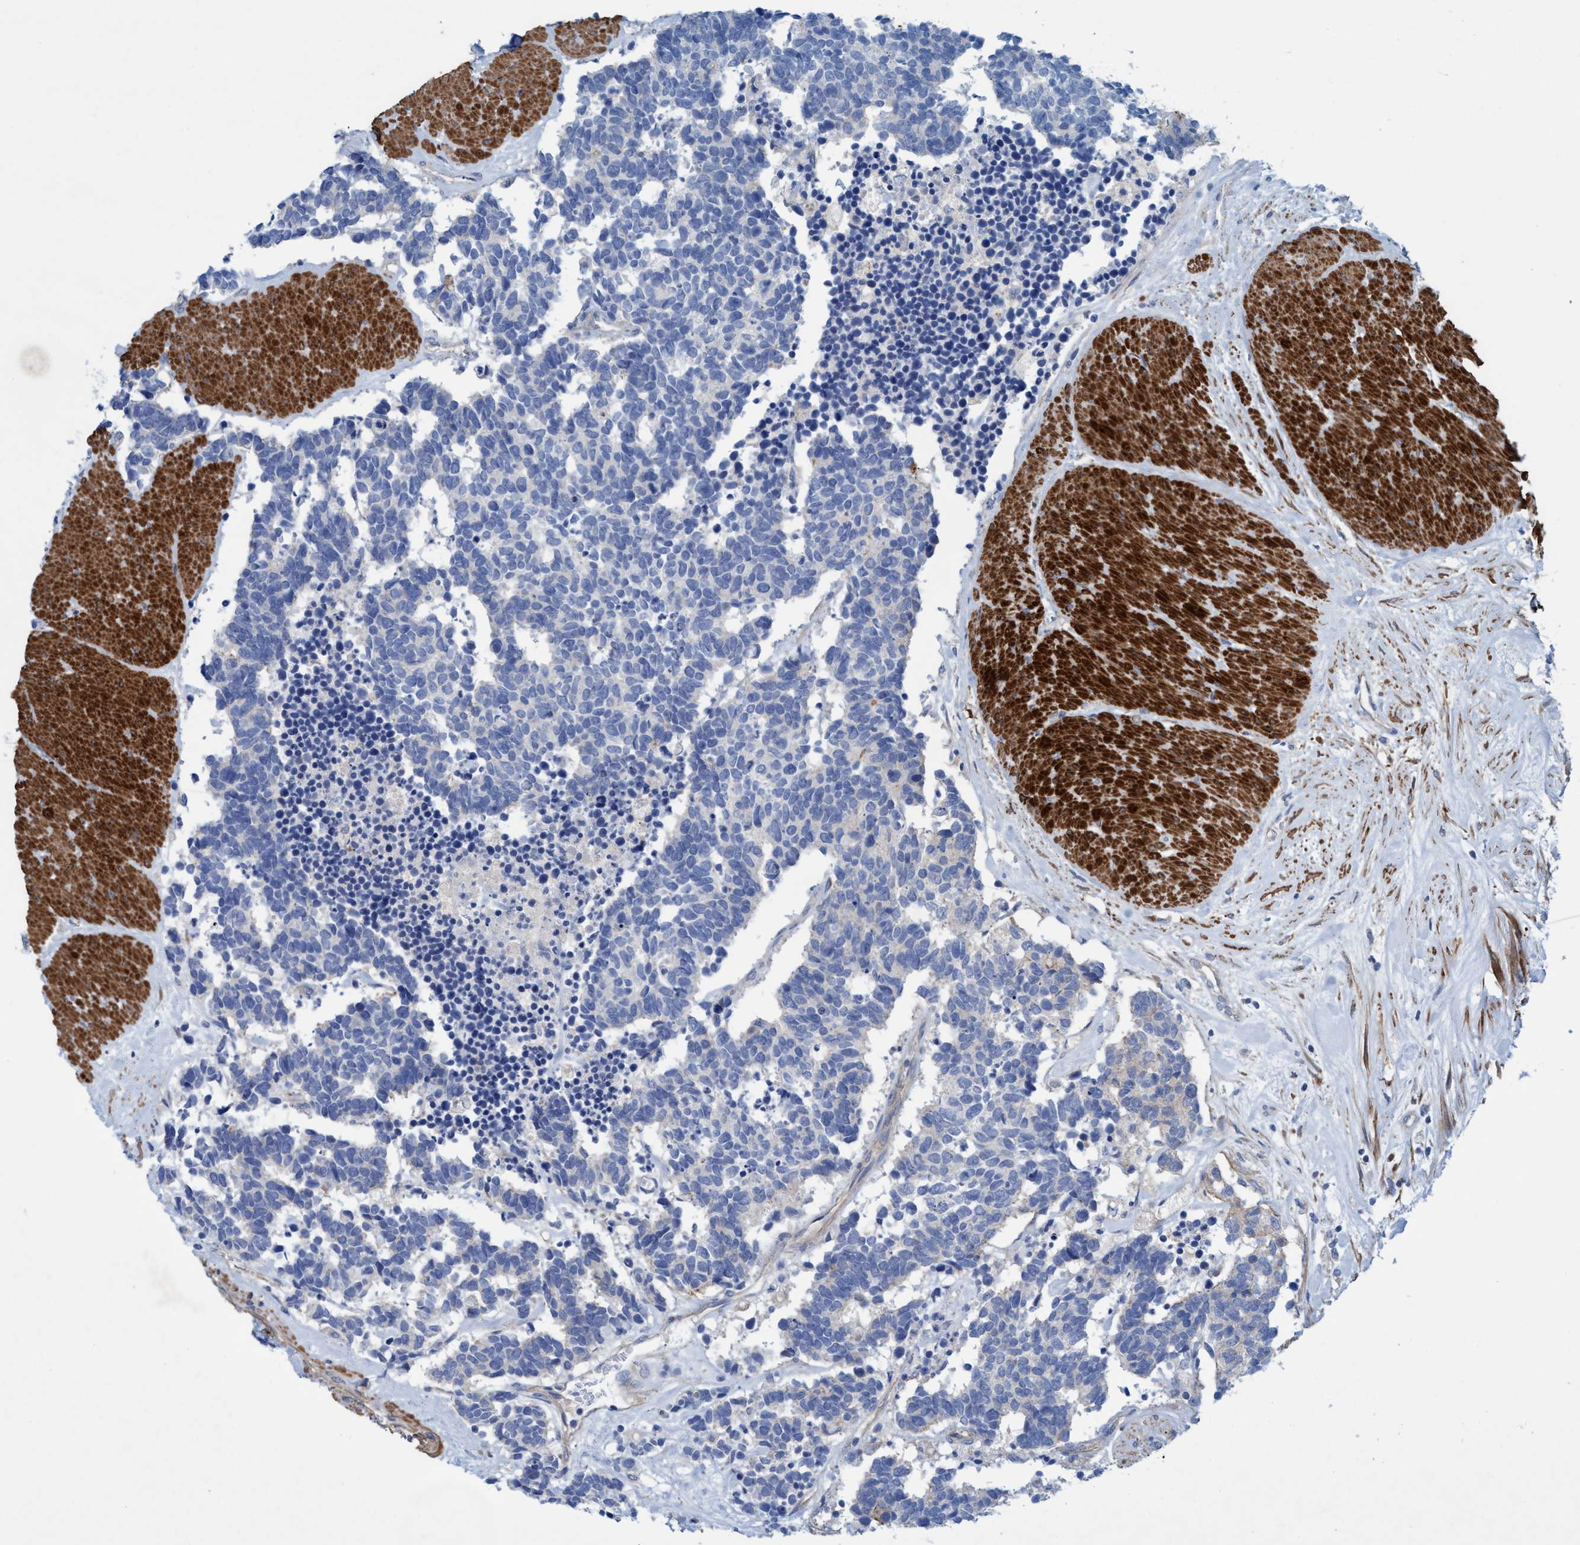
{"staining": {"intensity": "negative", "quantity": "none", "location": "none"}, "tissue": "carcinoid", "cell_type": "Tumor cells", "image_type": "cancer", "snomed": [{"axis": "morphology", "description": "Carcinoma, NOS"}, {"axis": "morphology", "description": "Carcinoid, malignant, NOS"}, {"axis": "topography", "description": "Urinary bladder"}], "caption": "Immunohistochemistry (IHC) of human carcinoid exhibits no expression in tumor cells.", "gene": "GULP1", "patient": {"sex": "male", "age": 57}}